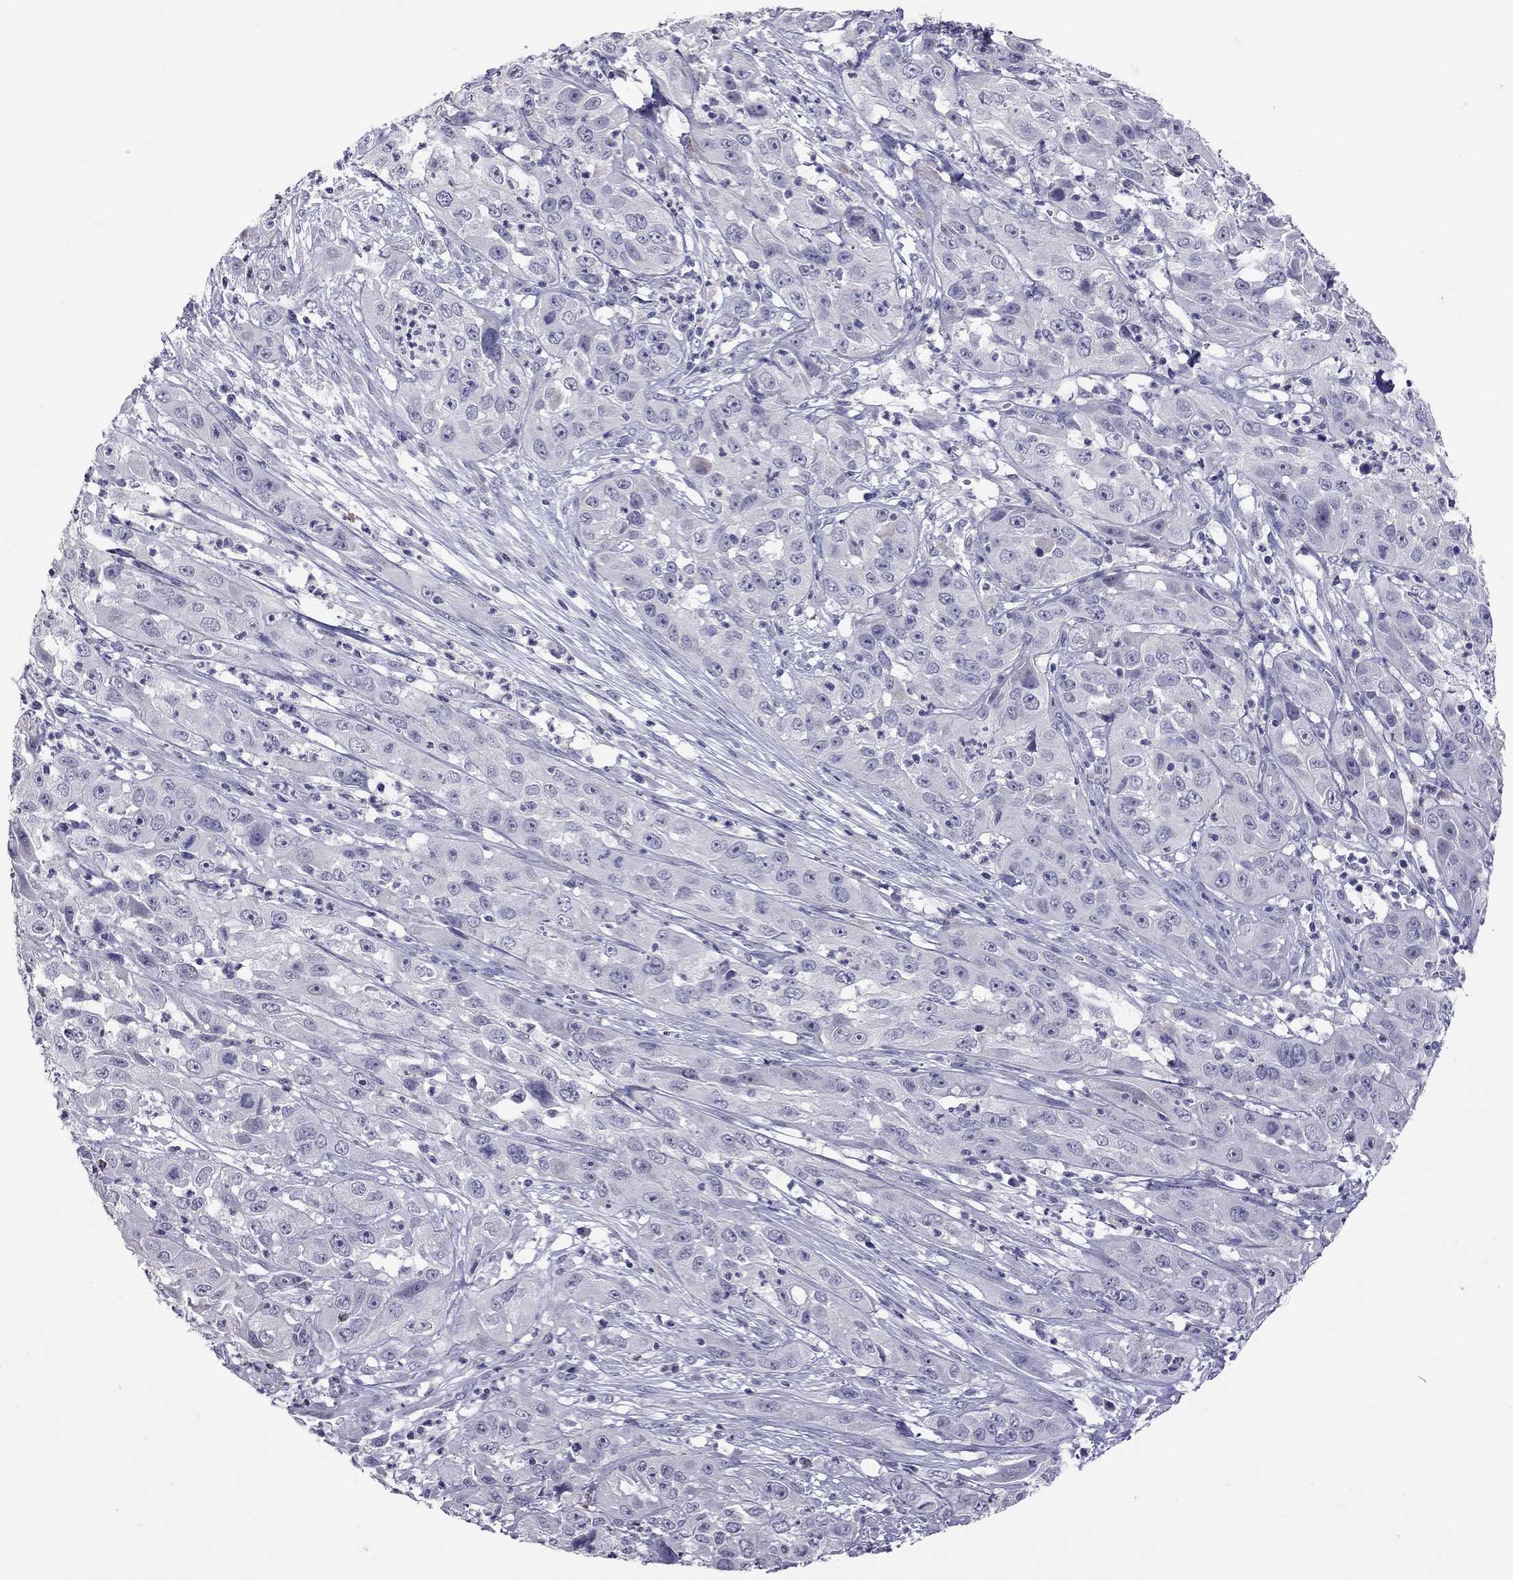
{"staining": {"intensity": "negative", "quantity": "none", "location": "none"}, "tissue": "cervical cancer", "cell_type": "Tumor cells", "image_type": "cancer", "snomed": [{"axis": "morphology", "description": "Squamous cell carcinoma, NOS"}, {"axis": "topography", "description": "Cervix"}], "caption": "A high-resolution photomicrograph shows immunohistochemistry staining of cervical cancer, which shows no significant positivity in tumor cells.", "gene": "SLAMF1", "patient": {"sex": "female", "age": 32}}